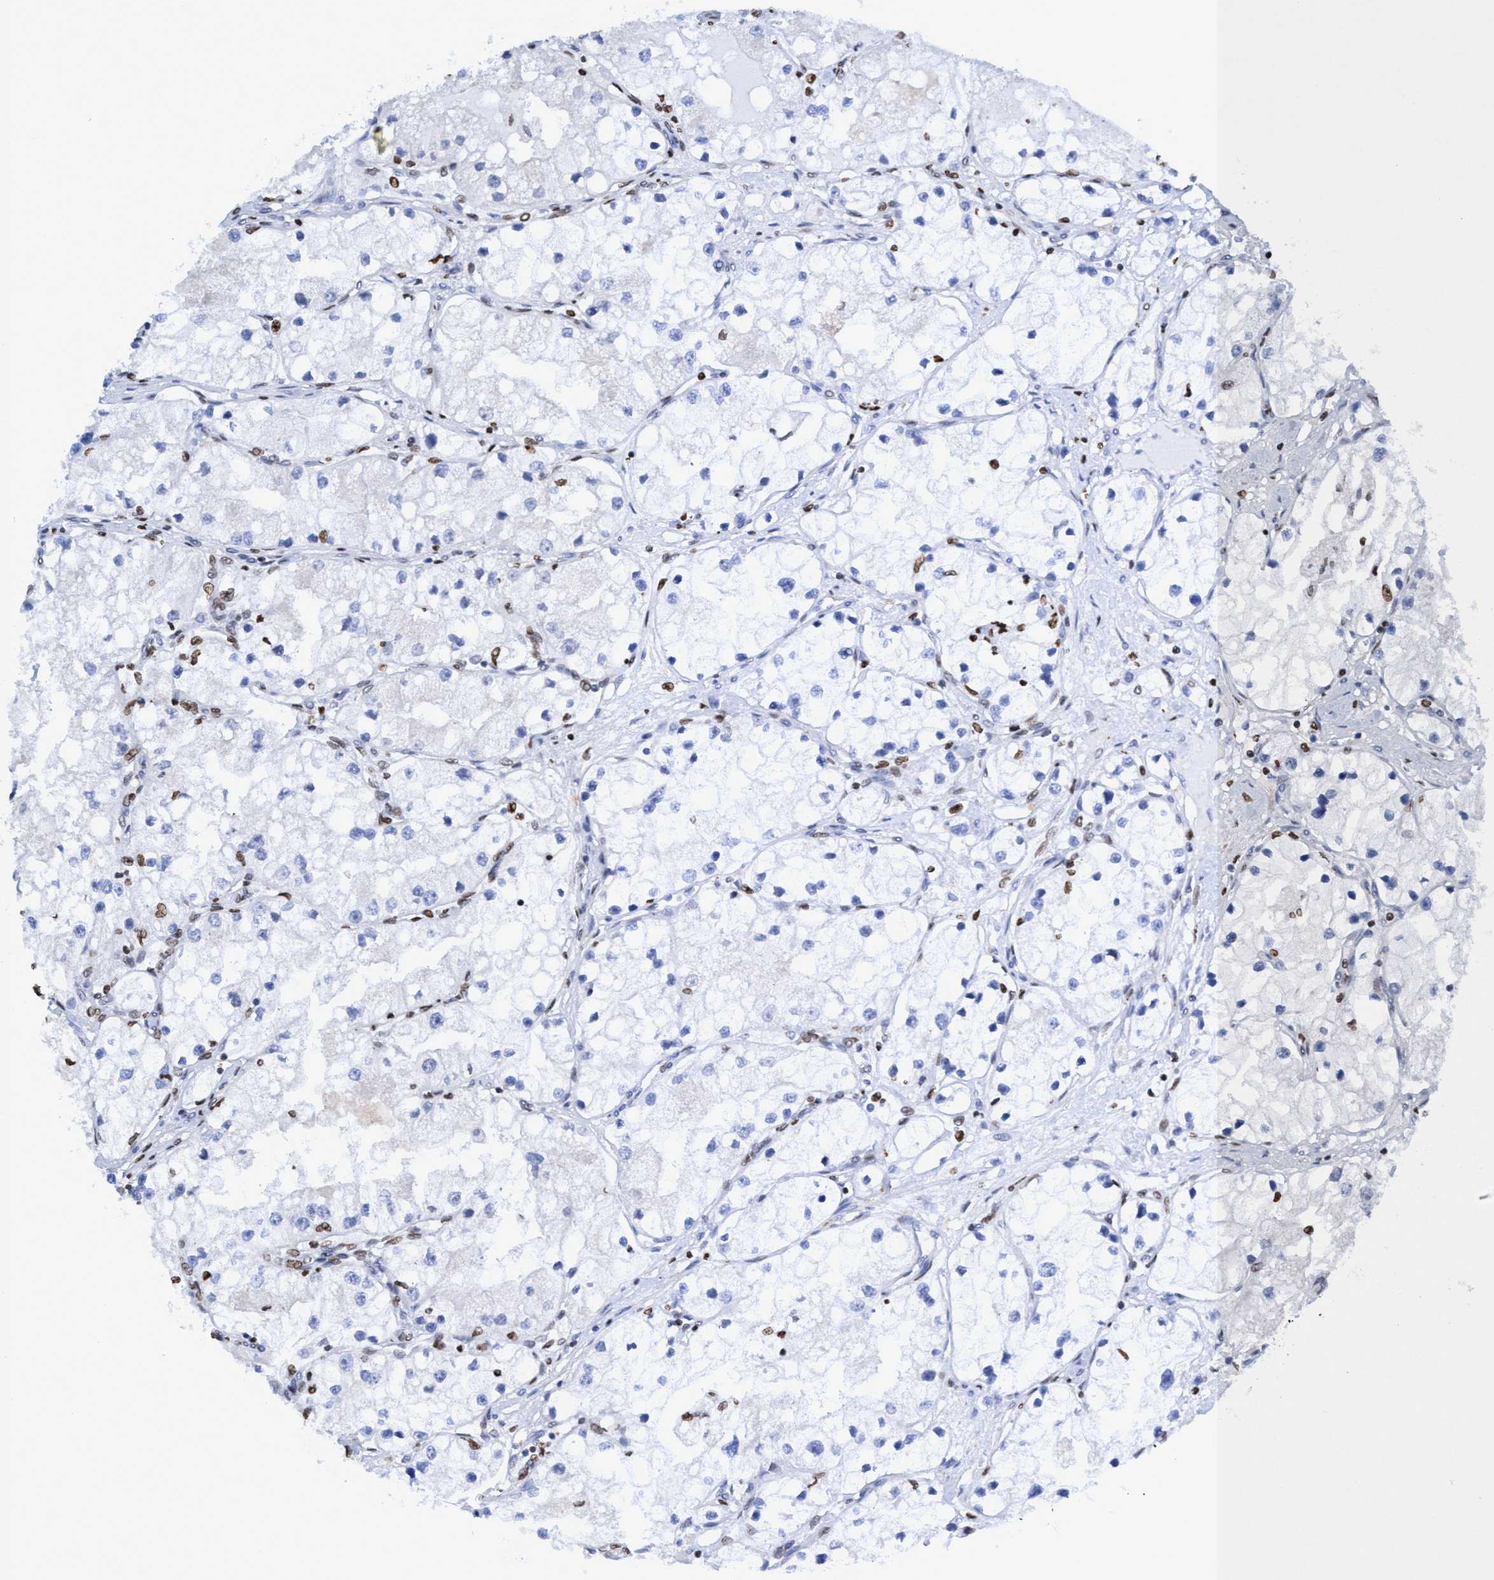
{"staining": {"intensity": "negative", "quantity": "none", "location": "none"}, "tissue": "renal cancer", "cell_type": "Tumor cells", "image_type": "cancer", "snomed": [{"axis": "morphology", "description": "Adenocarcinoma, NOS"}, {"axis": "topography", "description": "Kidney"}], "caption": "Micrograph shows no significant protein staining in tumor cells of renal adenocarcinoma.", "gene": "CBX2", "patient": {"sex": "male", "age": 68}}